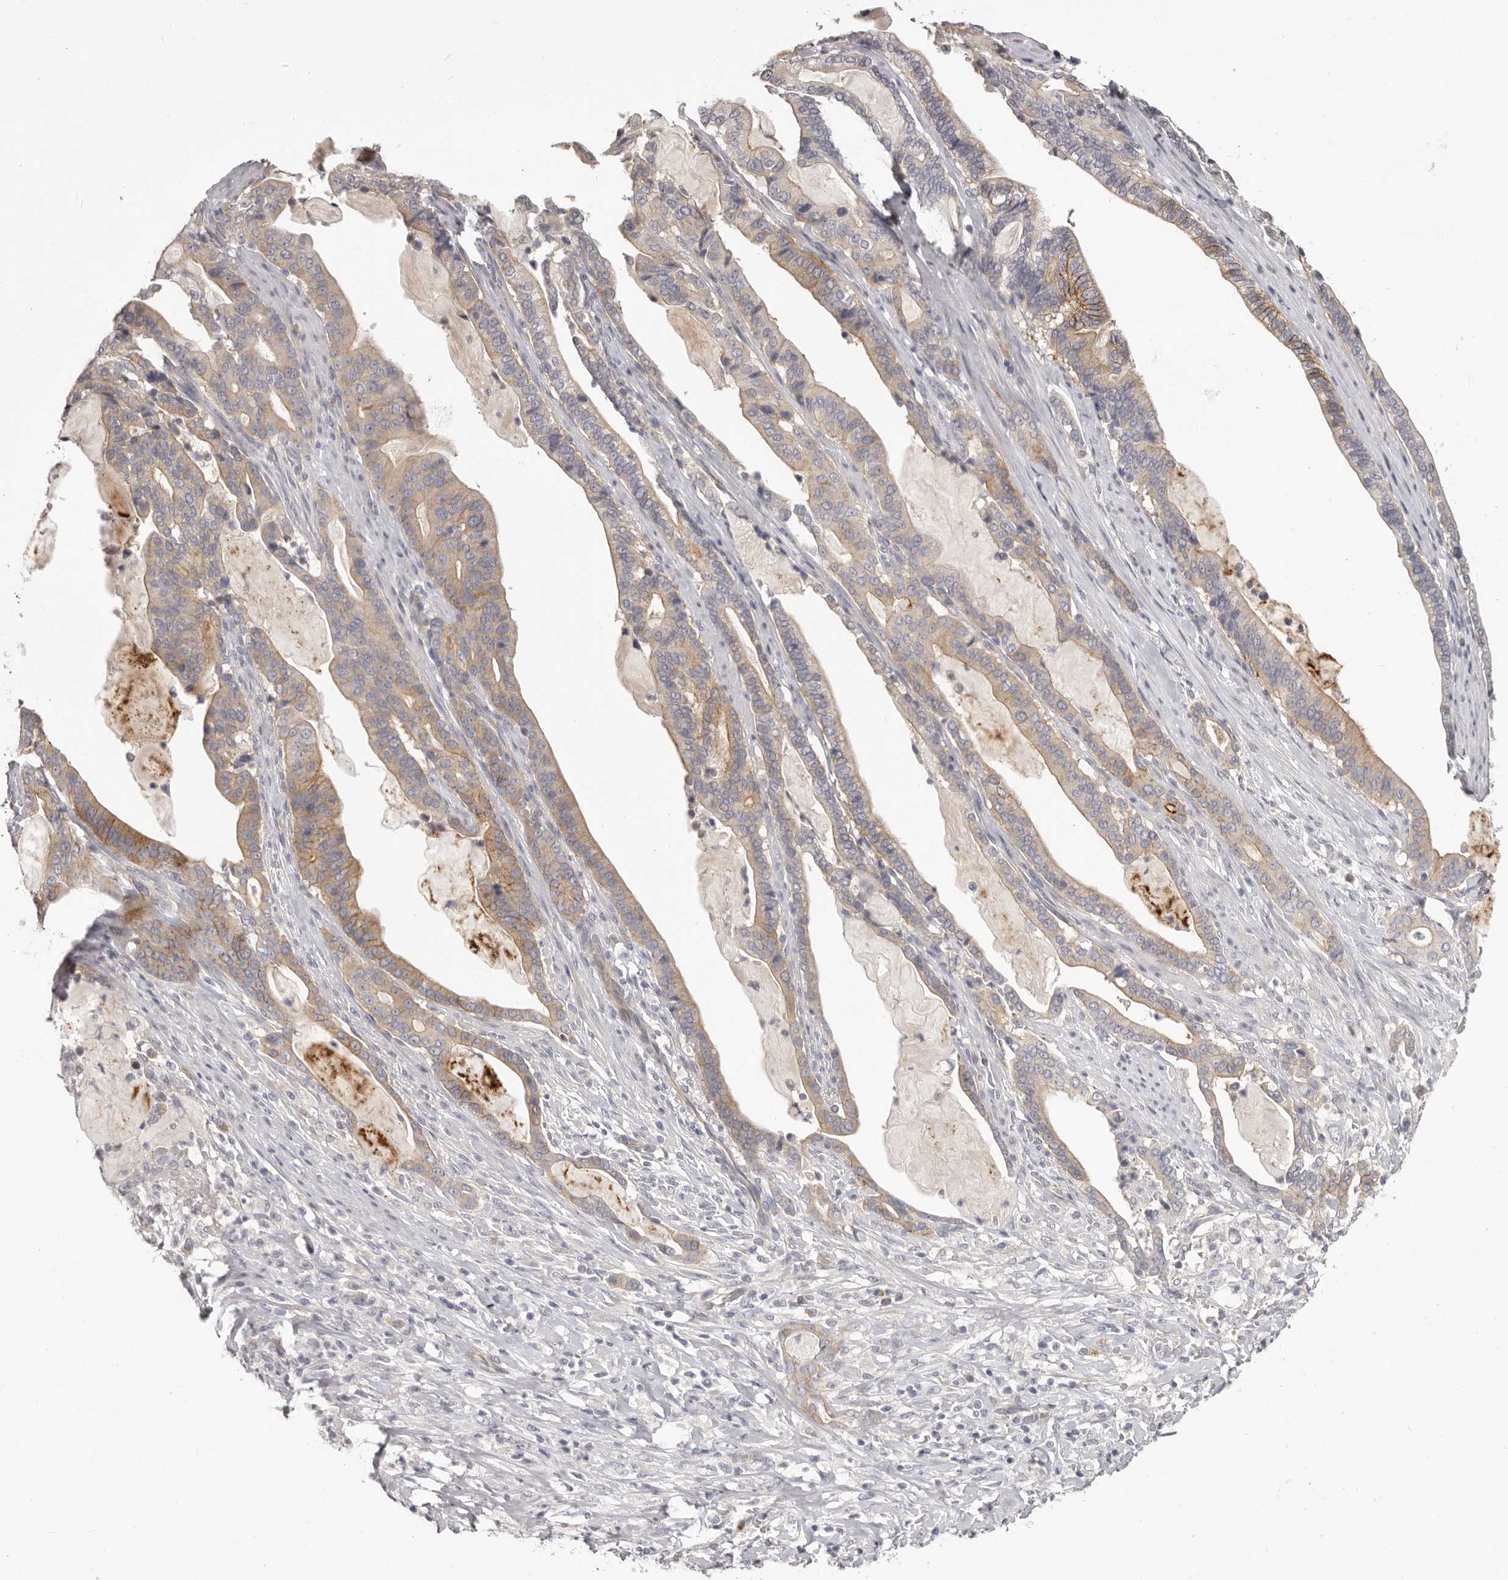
{"staining": {"intensity": "moderate", "quantity": ">75%", "location": "cytoplasmic/membranous"}, "tissue": "pancreatic cancer", "cell_type": "Tumor cells", "image_type": "cancer", "snomed": [{"axis": "morphology", "description": "Adenocarcinoma, NOS"}, {"axis": "topography", "description": "Pancreas"}], "caption": "Immunohistochemical staining of pancreatic cancer (adenocarcinoma) displays medium levels of moderate cytoplasmic/membranous expression in about >75% of tumor cells.", "gene": "OTUD3", "patient": {"sex": "male", "age": 63}}